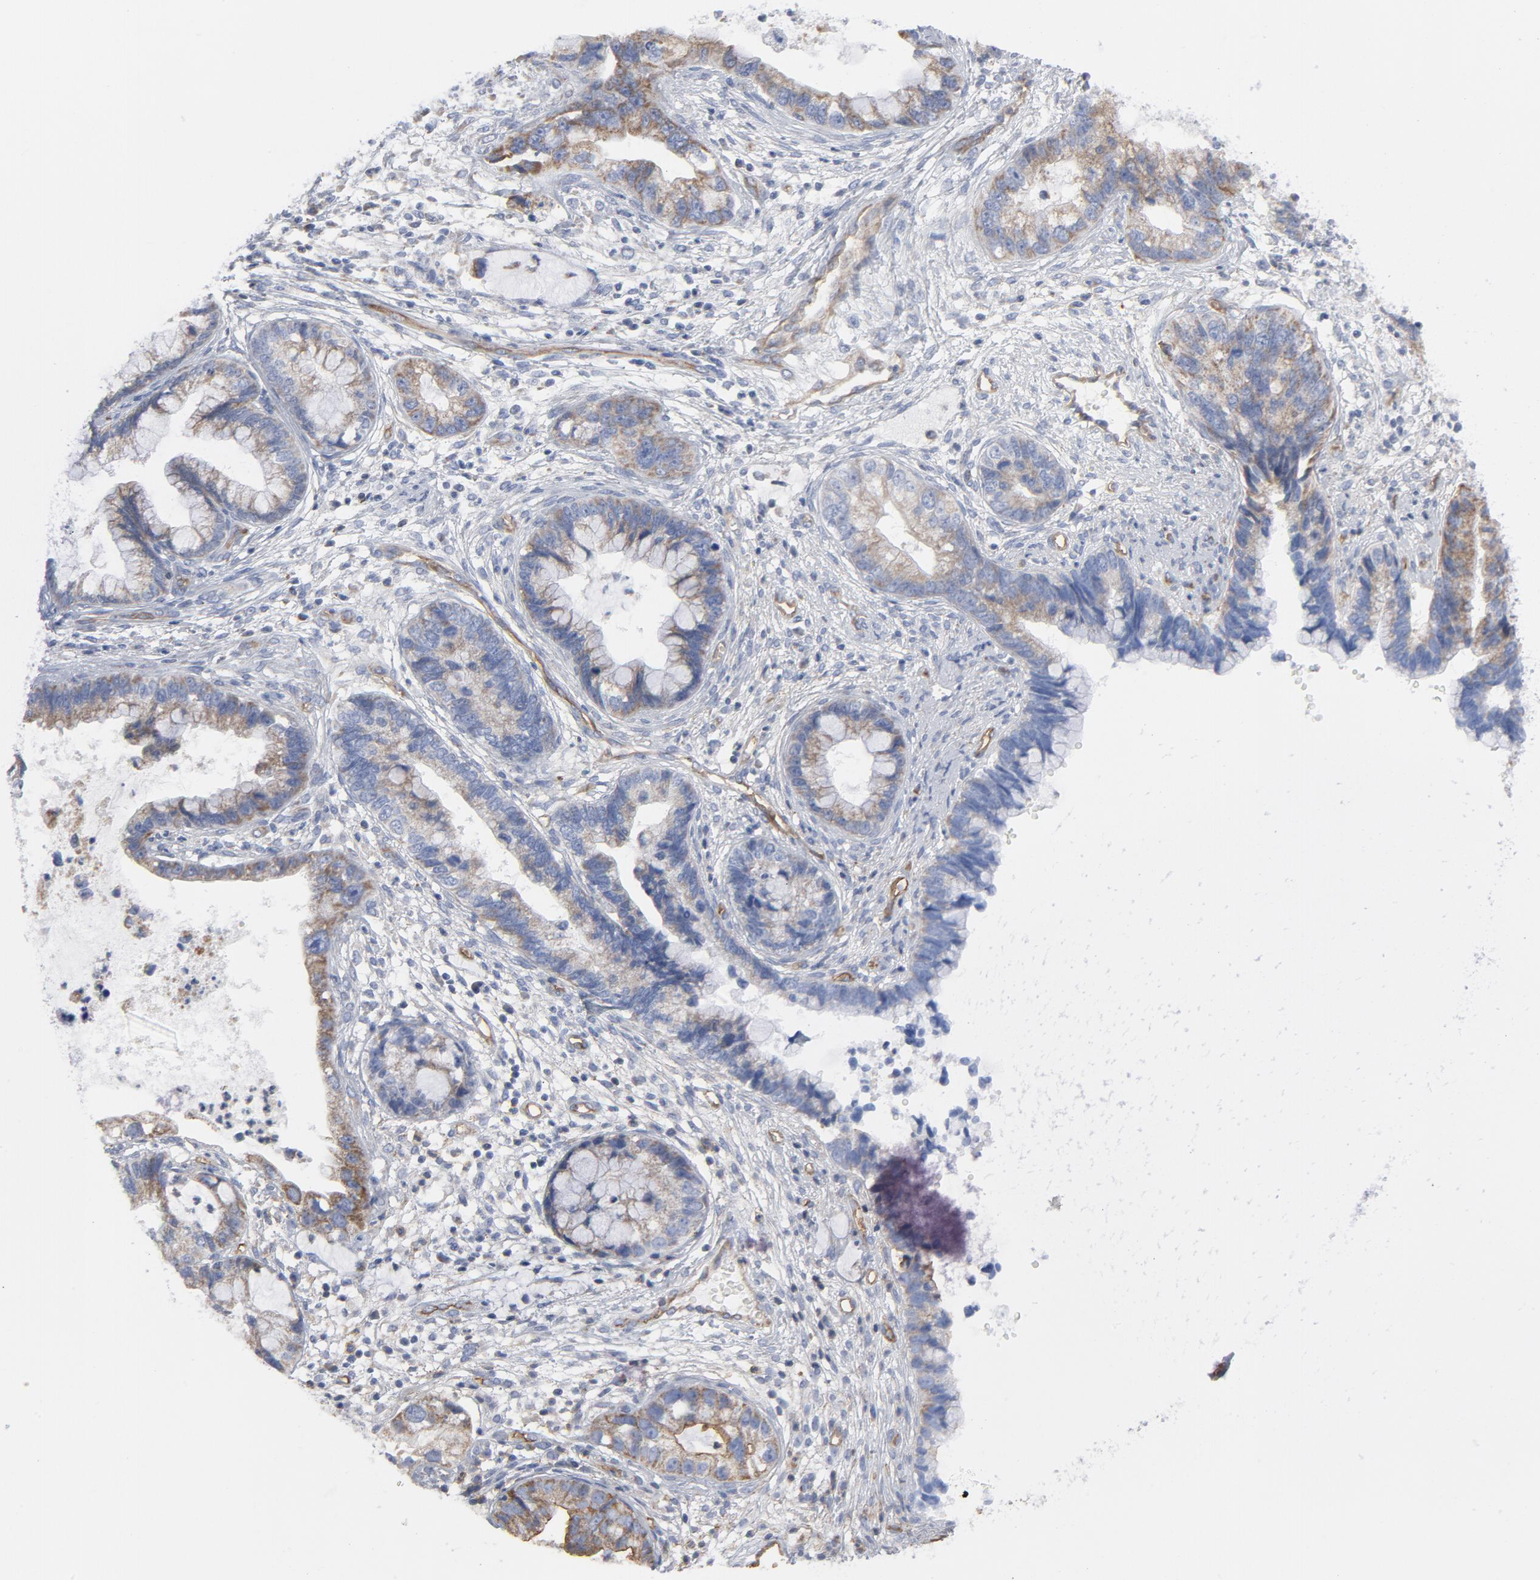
{"staining": {"intensity": "moderate", "quantity": ">75%", "location": "cytoplasmic/membranous"}, "tissue": "cervical cancer", "cell_type": "Tumor cells", "image_type": "cancer", "snomed": [{"axis": "morphology", "description": "Adenocarcinoma, NOS"}, {"axis": "topography", "description": "Cervix"}], "caption": "About >75% of tumor cells in cervical cancer demonstrate moderate cytoplasmic/membranous protein expression as visualized by brown immunohistochemical staining.", "gene": "OXA1L", "patient": {"sex": "female", "age": 44}}